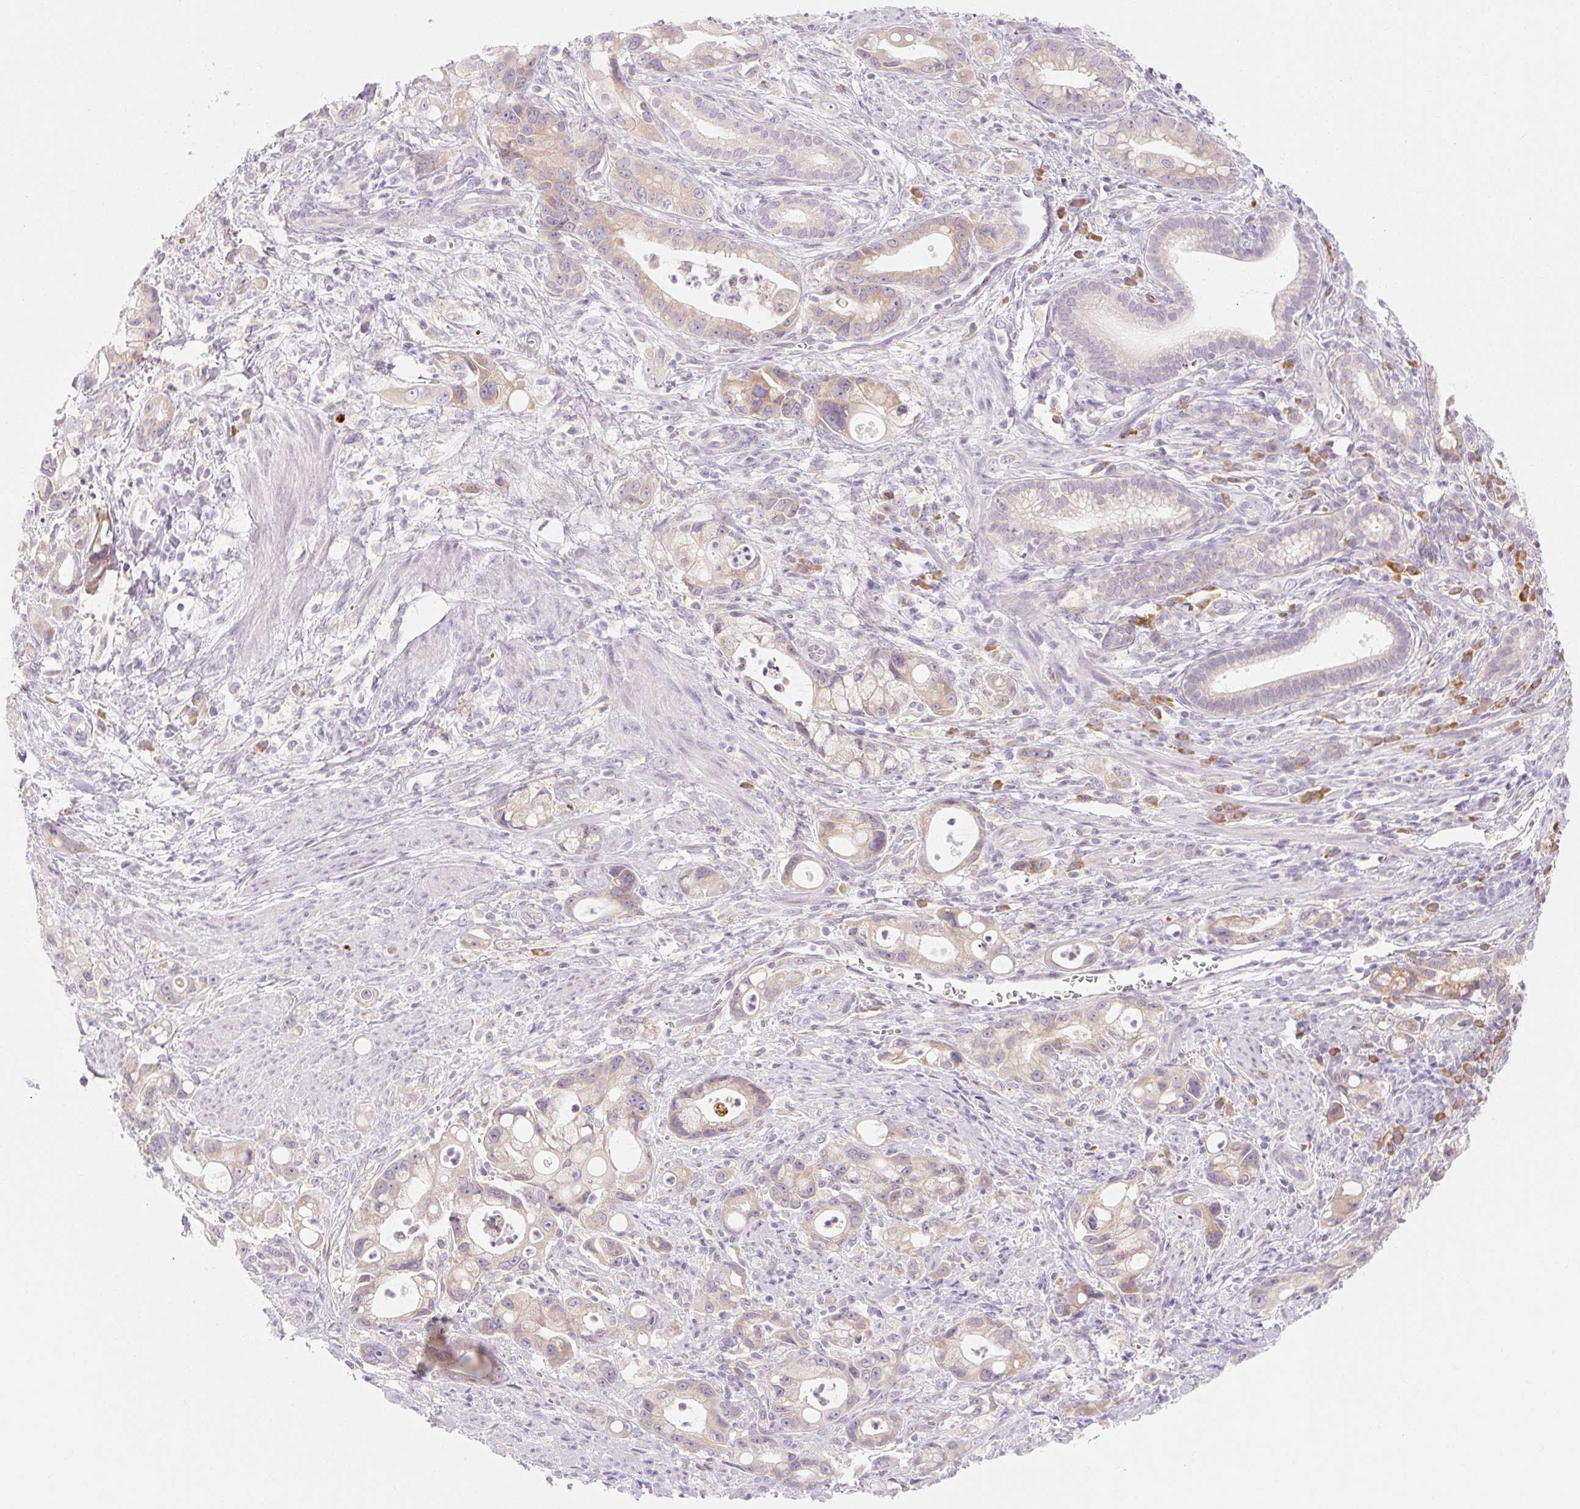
{"staining": {"intensity": "weak", "quantity": ">75%", "location": "cytoplasmic/membranous"}, "tissue": "pancreatic cancer", "cell_type": "Tumor cells", "image_type": "cancer", "snomed": [{"axis": "morphology", "description": "Adenocarcinoma, NOS"}, {"axis": "topography", "description": "Pancreas"}], "caption": "DAB immunohistochemical staining of human pancreatic cancer (adenocarcinoma) exhibits weak cytoplasmic/membranous protein positivity in approximately >75% of tumor cells.", "gene": "MYO1D", "patient": {"sex": "male", "age": 68}}